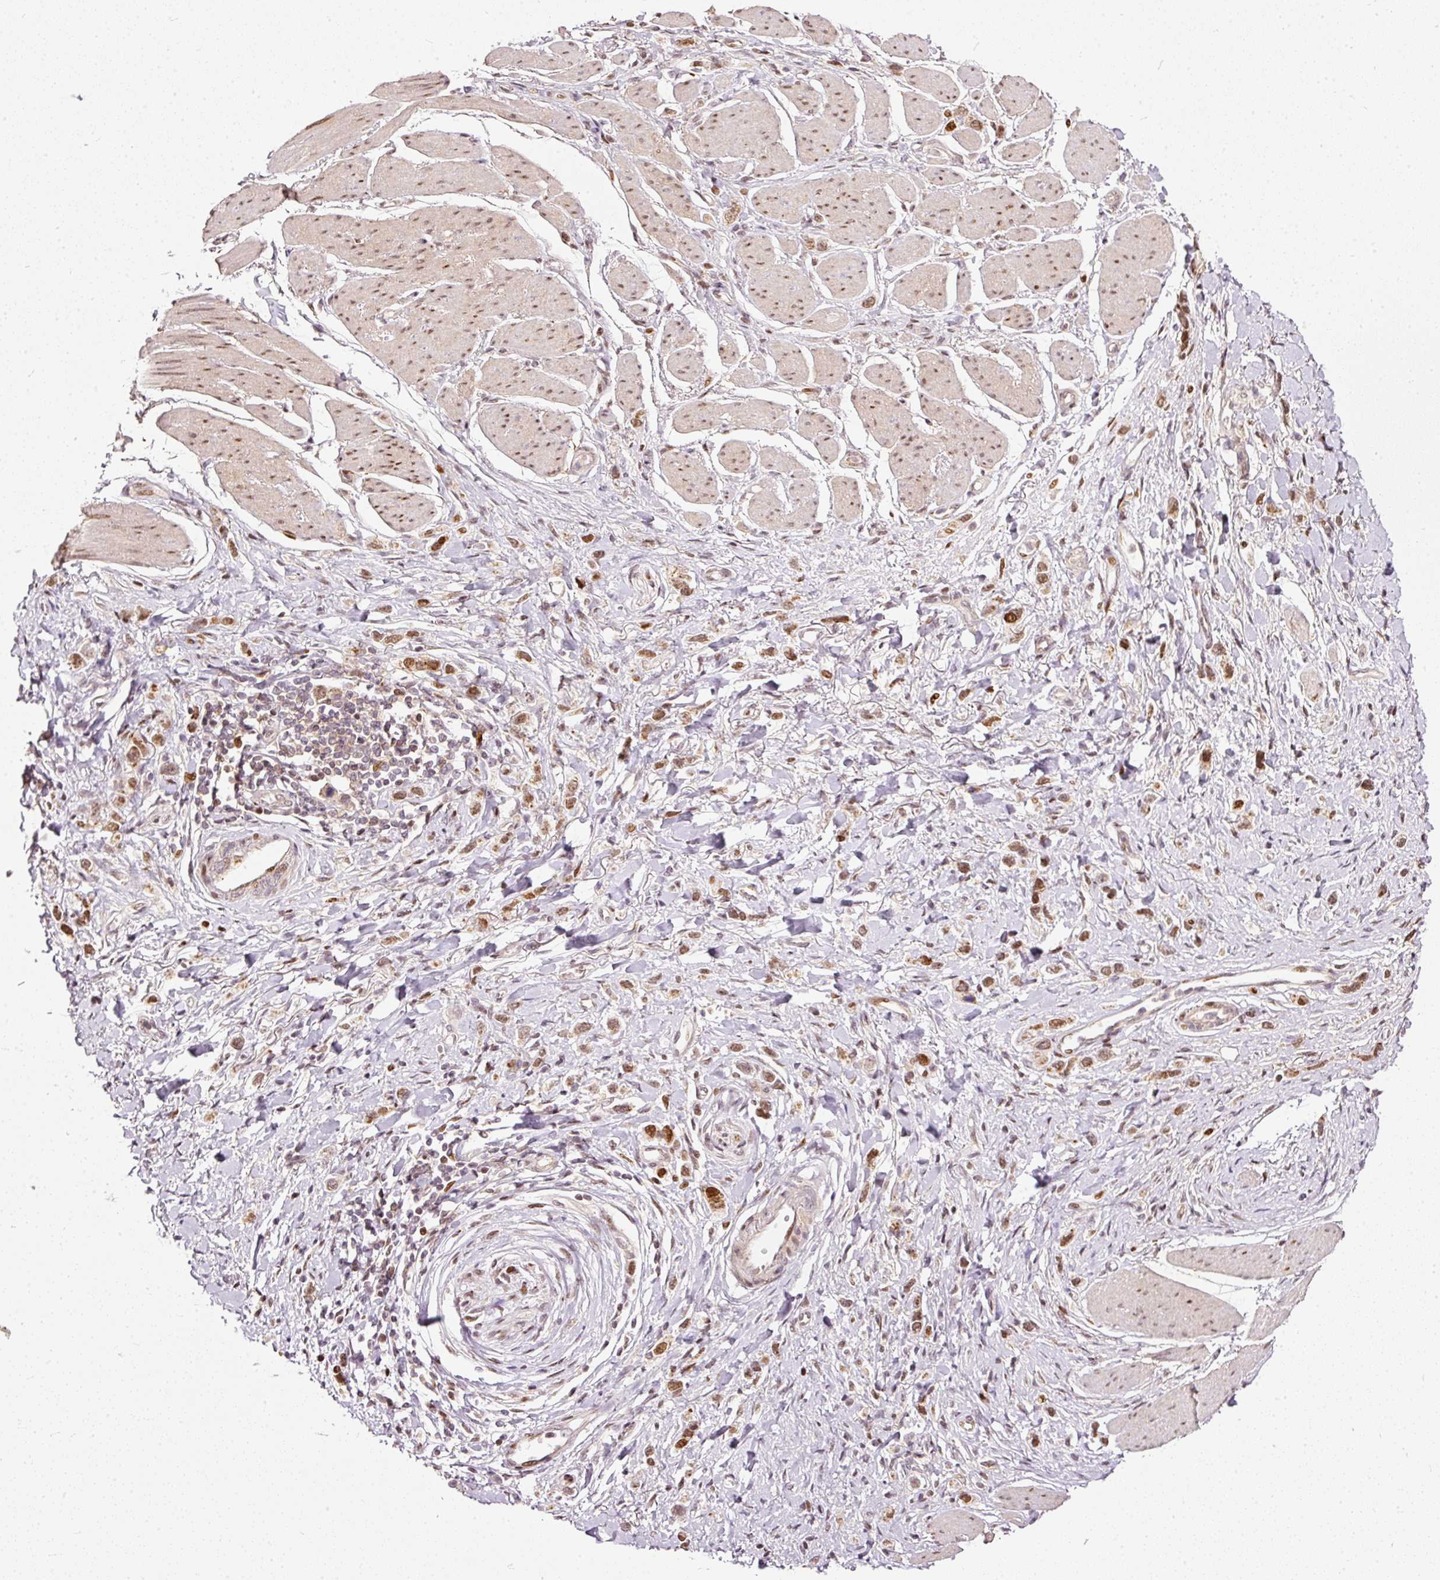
{"staining": {"intensity": "moderate", "quantity": ">75%", "location": "nuclear"}, "tissue": "stomach cancer", "cell_type": "Tumor cells", "image_type": "cancer", "snomed": [{"axis": "morphology", "description": "Adenocarcinoma, NOS"}, {"axis": "topography", "description": "Stomach"}], "caption": "Stomach adenocarcinoma stained with a protein marker reveals moderate staining in tumor cells.", "gene": "ZNF778", "patient": {"sex": "female", "age": 65}}